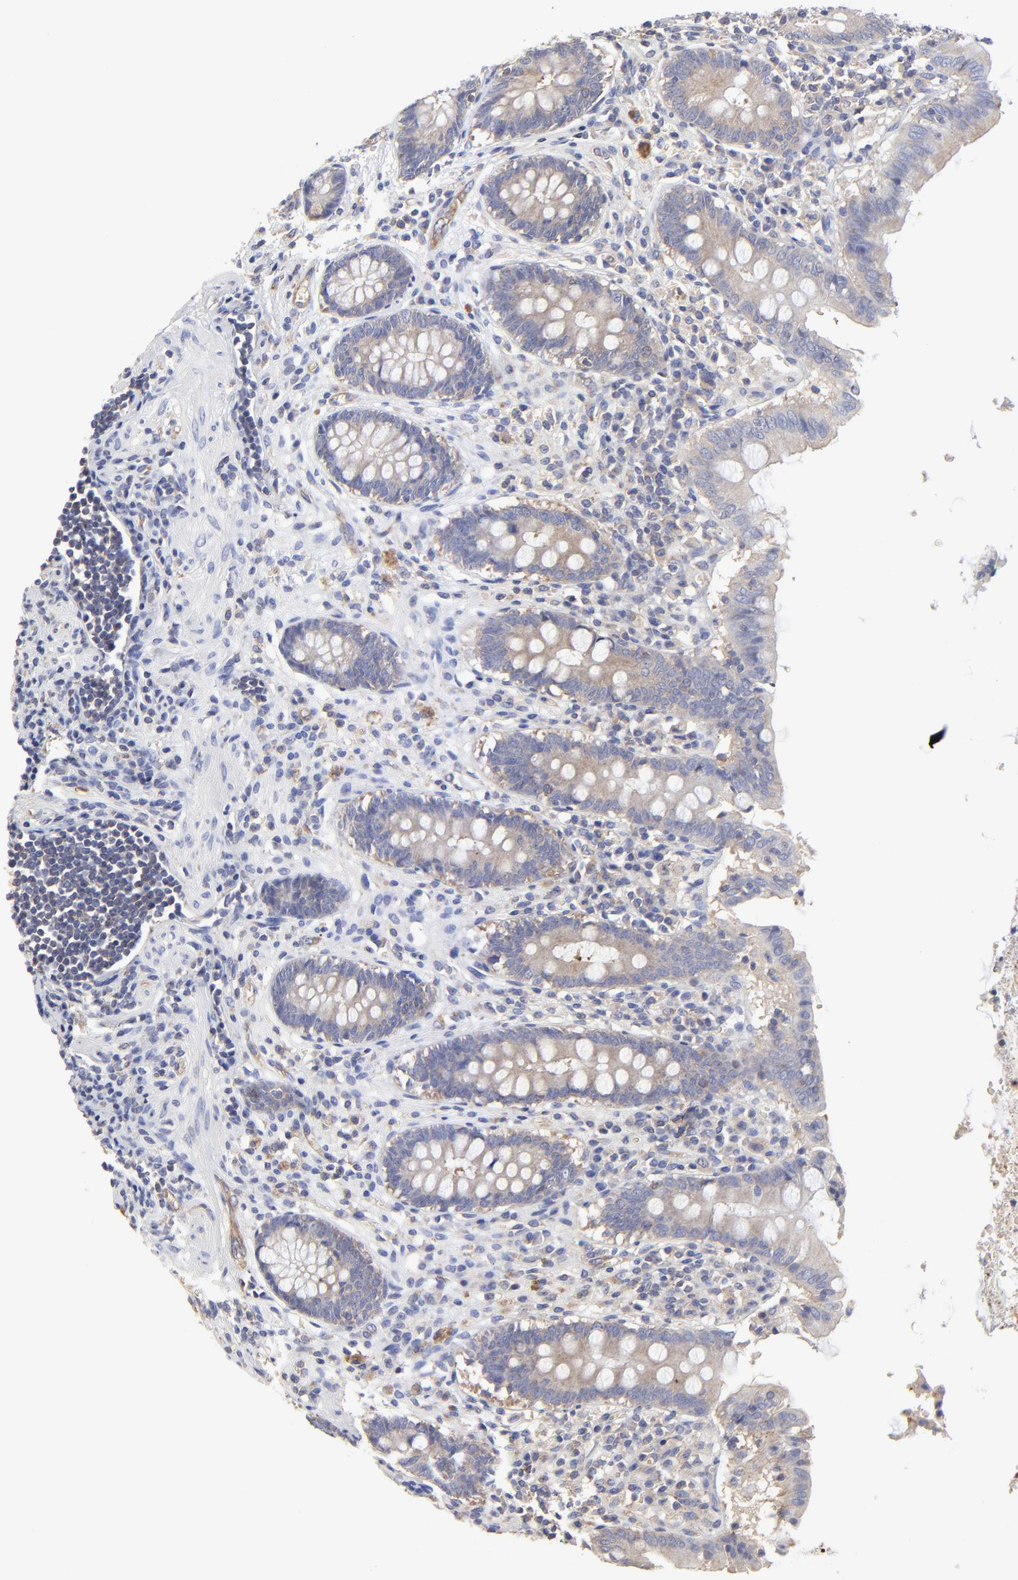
{"staining": {"intensity": "weak", "quantity": "25%-75%", "location": "cytoplasmic/membranous"}, "tissue": "appendix", "cell_type": "Glandular cells", "image_type": "normal", "snomed": [{"axis": "morphology", "description": "Normal tissue, NOS"}, {"axis": "topography", "description": "Appendix"}], "caption": "A brown stain labels weak cytoplasmic/membranous positivity of a protein in glandular cells of normal human appendix.", "gene": "SULF2", "patient": {"sex": "female", "age": 50}}